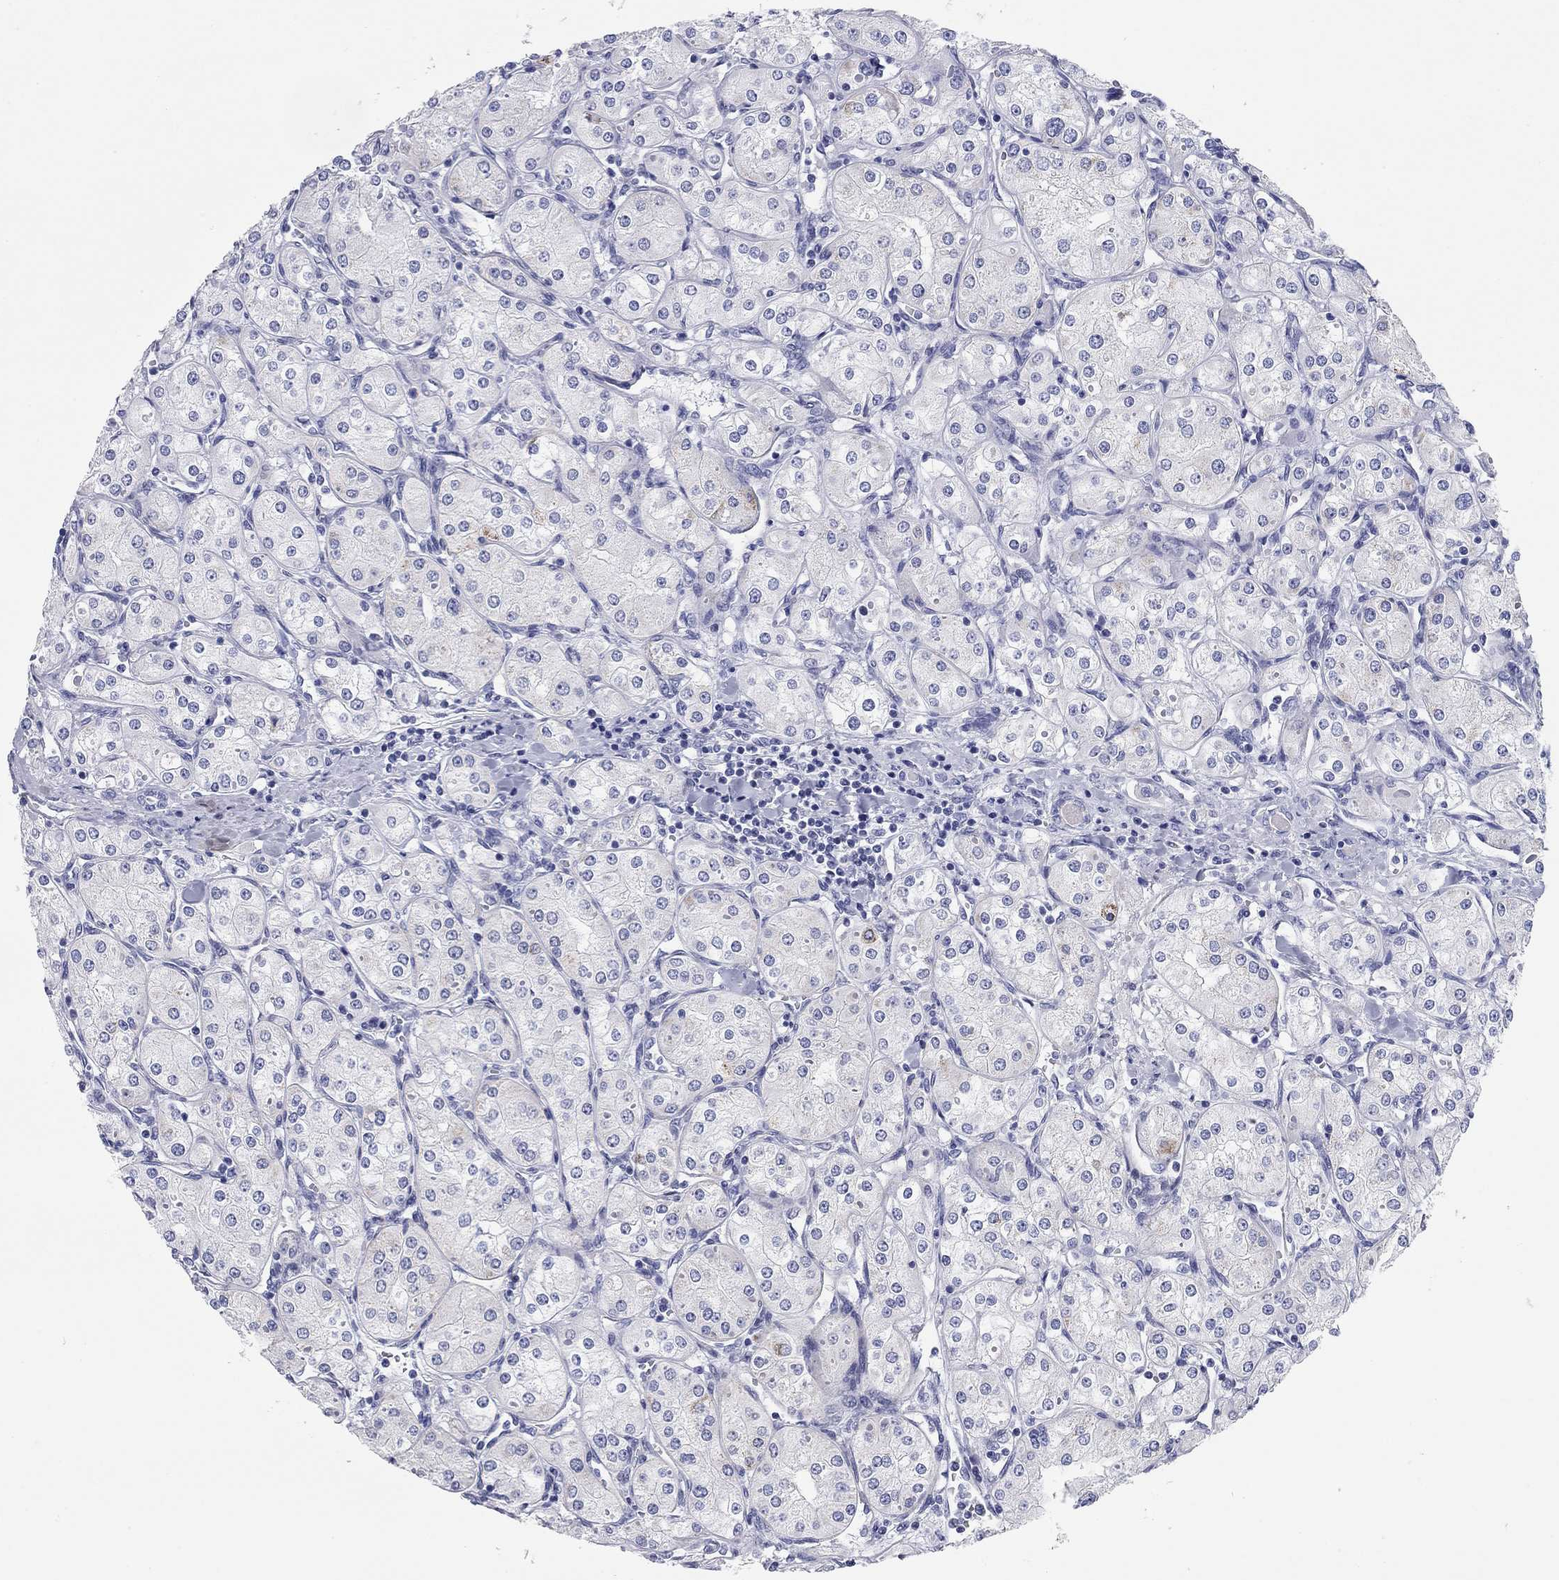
{"staining": {"intensity": "strong", "quantity": "<25%", "location": "cytoplasmic/membranous"}, "tissue": "renal cancer", "cell_type": "Tumor cells", "image_type": "cancer", "snomed": [{"axis": "morphology", "description": "Adenocarcinoma, NOS"}, {"axis": "topography", "description": "Kidney"}], "caption": "Renal cancer stained with a brown dye displays strong cytoplasmic/membranous positive positivity in approximately <25% of tumor cells.", "gene": "CHI3L2", "patient": {"sex": "male", "age": 77}}